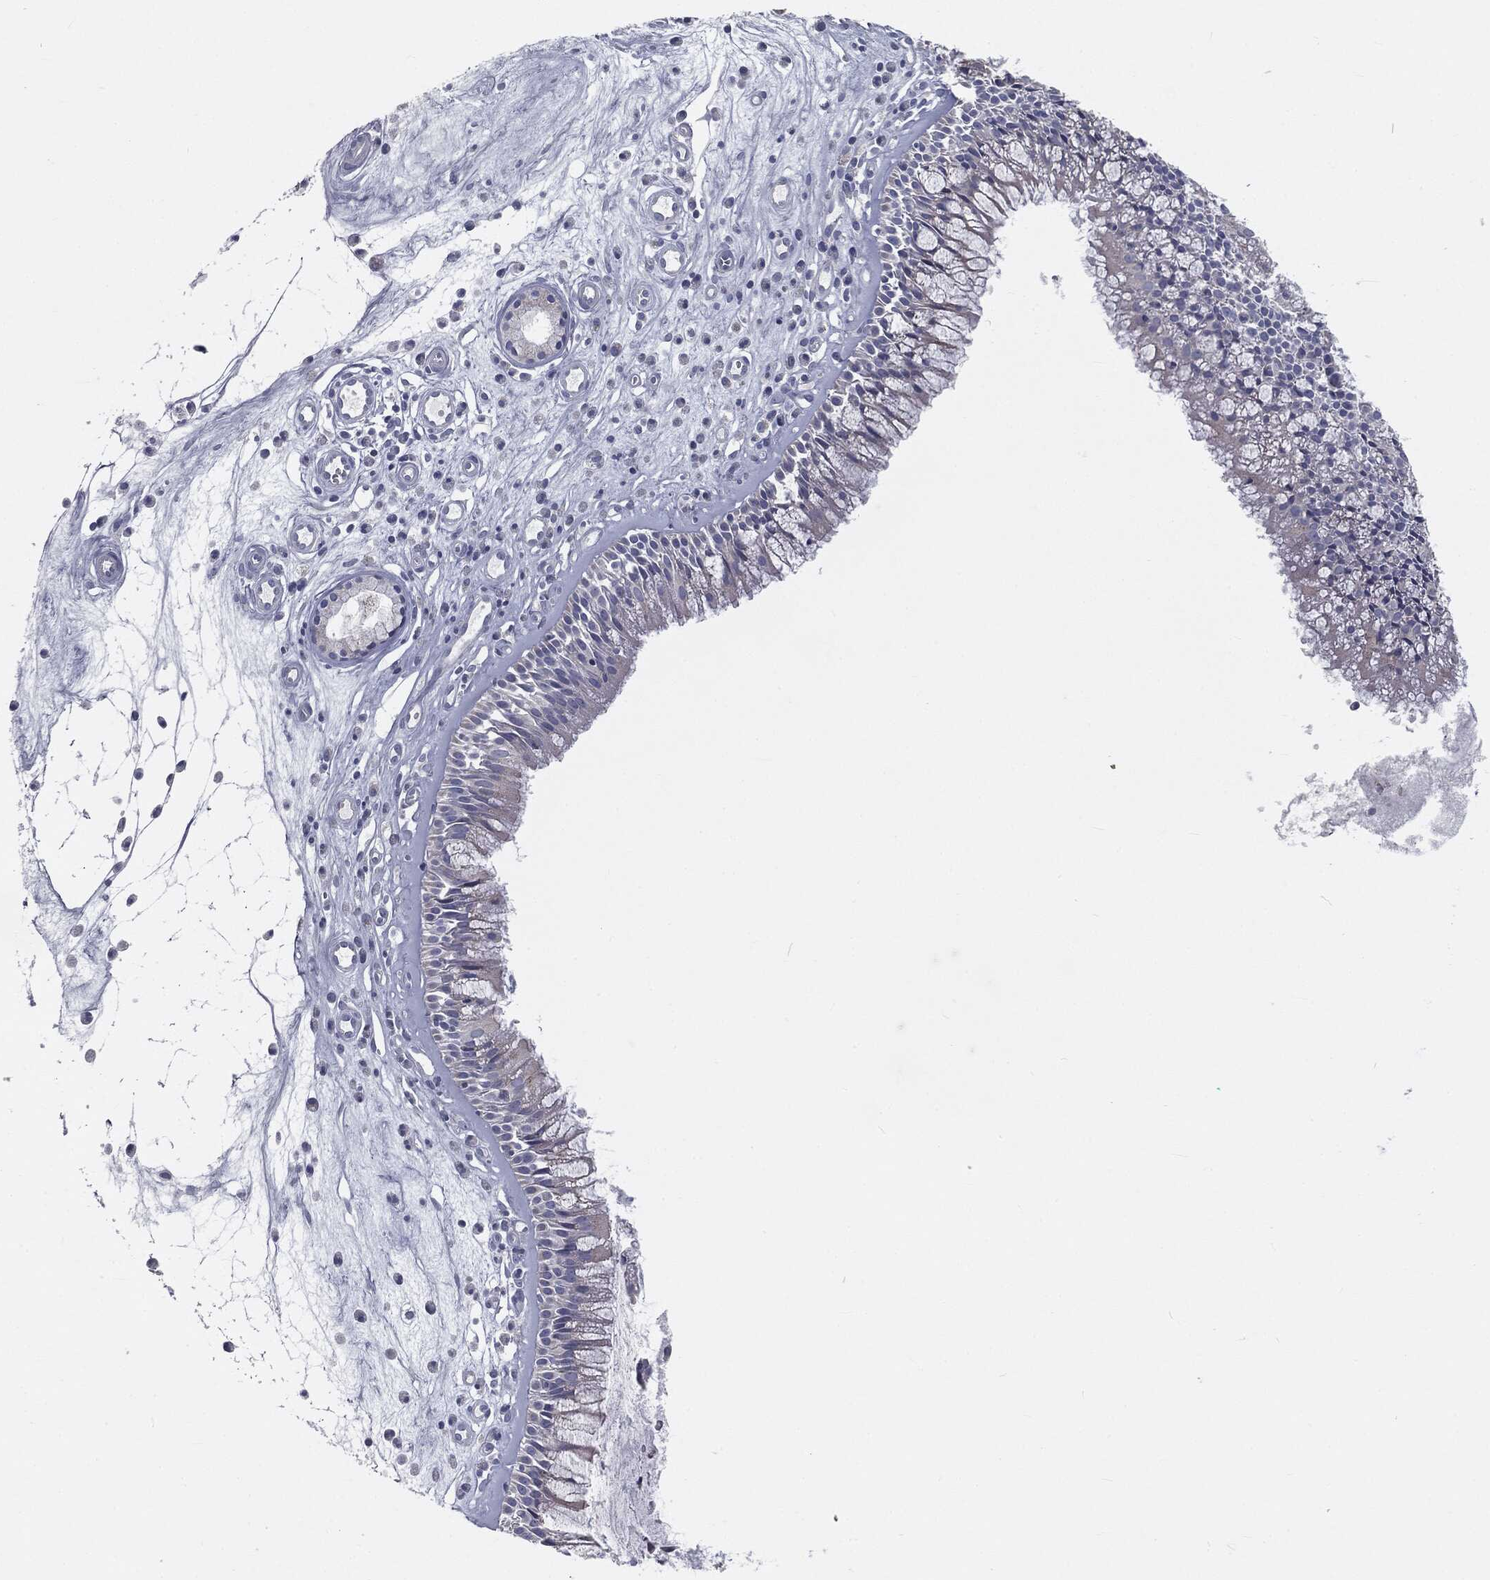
{"staining": {"intensity": "negative", "quantity": "none", "location": "none"}, "tissue": "nasopharynx", "cell_type": "Respiratory epithelial cells", "image_type": "normal", "snomed": [{"axis": "morphology", "description": "Normal tissue, NOS"}, {"axis": "topography", "description": "Nasopharynx"}], "caption": "Protein analysis of benign nasopharynx demonstrates no significant staining in respiratory epithelial cells.", "gene": "CAV3", "patient": {"sex": "male", "age": 57}}